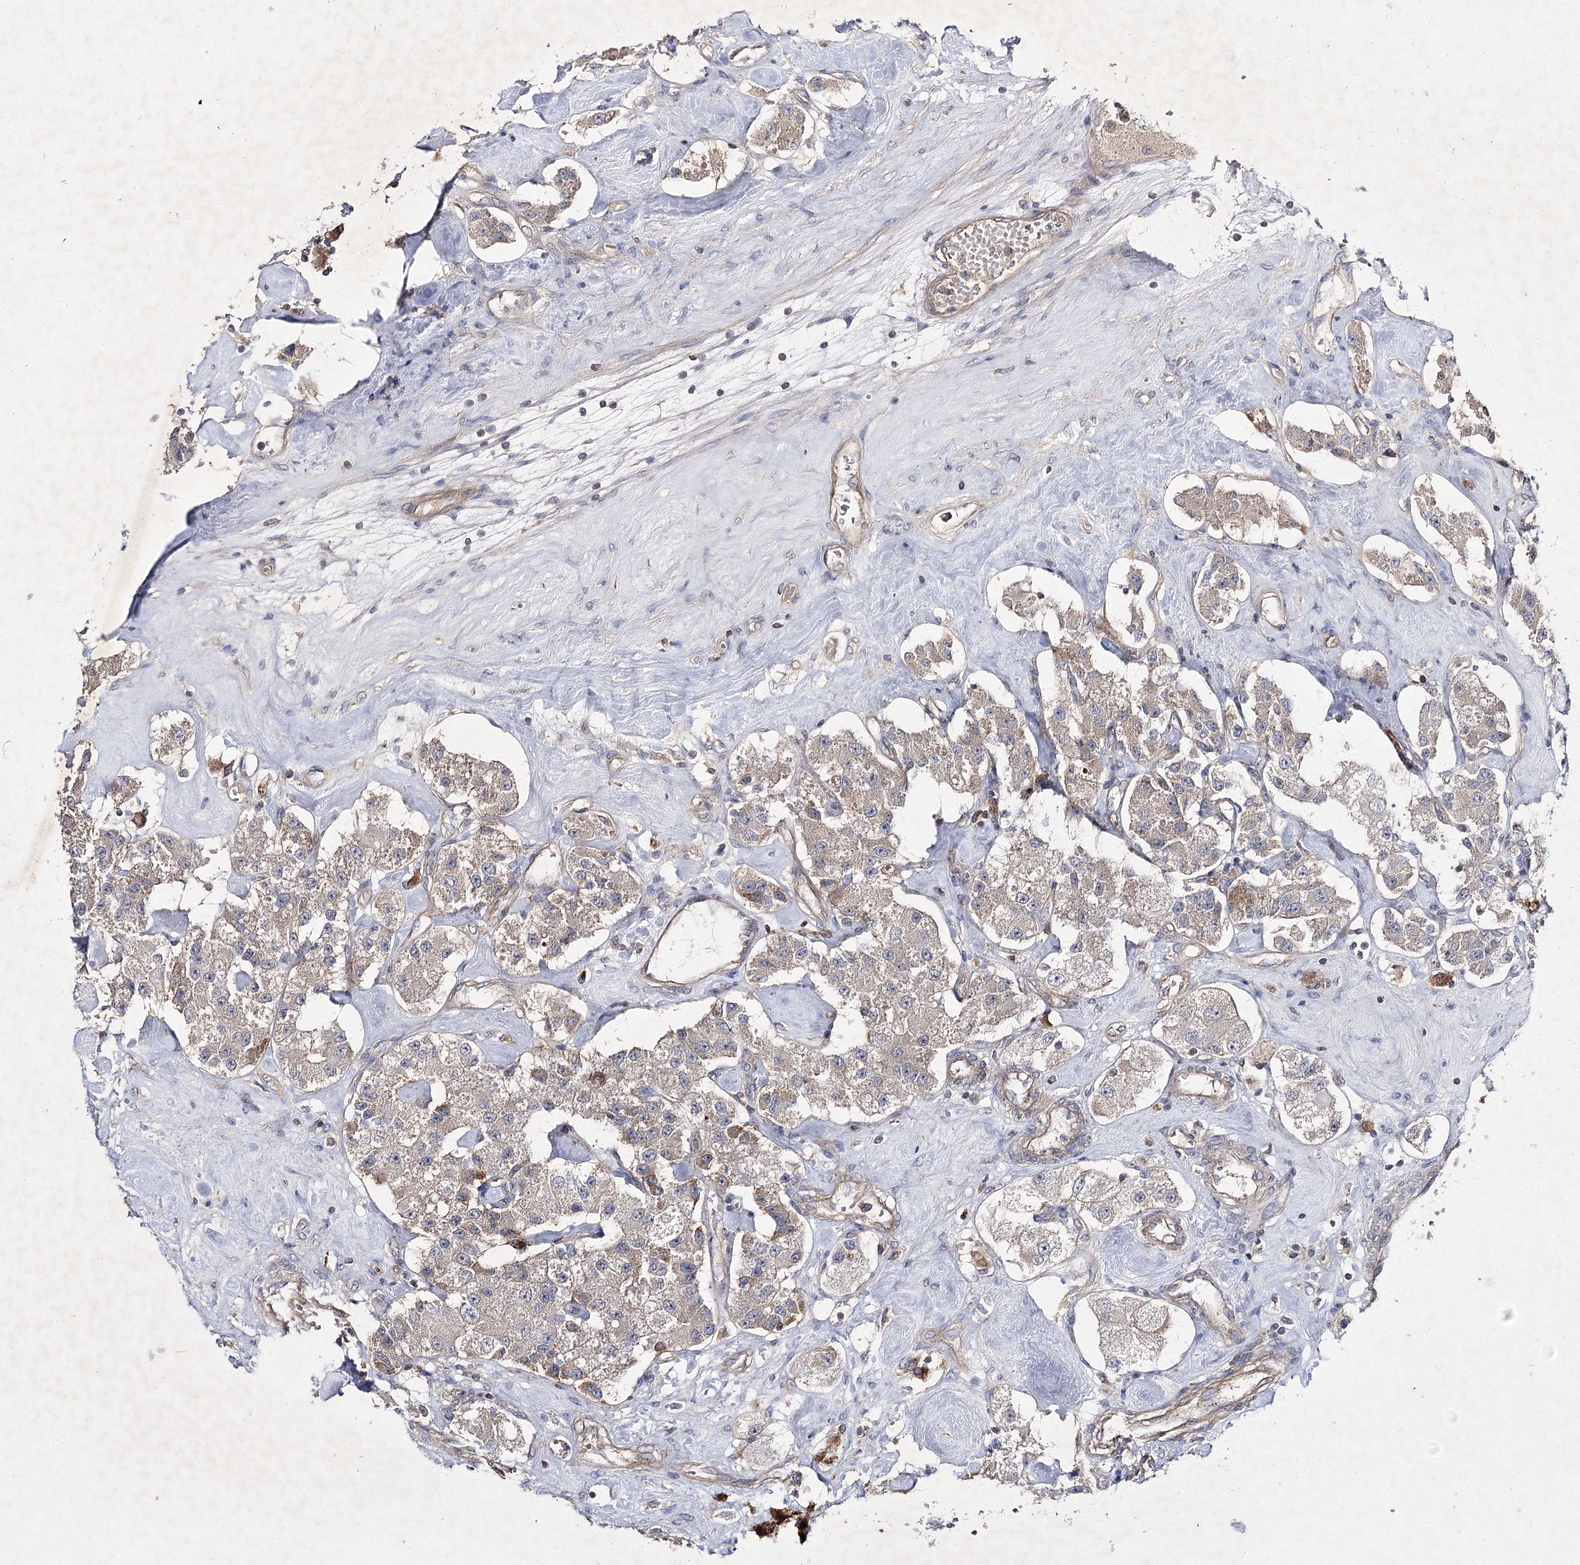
{"staining": {"intensity": "weak", "quantity": "25%-75%", "location": "cytoplasmic/membranous"}, "tissue": "carcinoid", "cell_type": "Tumor cells", "image_type": "cancer", "snomed": [{"axis": "morphology", "description": "Carcinoid, malignant, NOS"}, {"axis": "topography", "description": "Pancreas"}], "caption": "A photomicrograph of carcinoid stained for a protein shows weak cytoplasmic/membranous brown staining in tumor cells.", "gene": "BCR", "patient": {"sex": "male", "age": 41}}